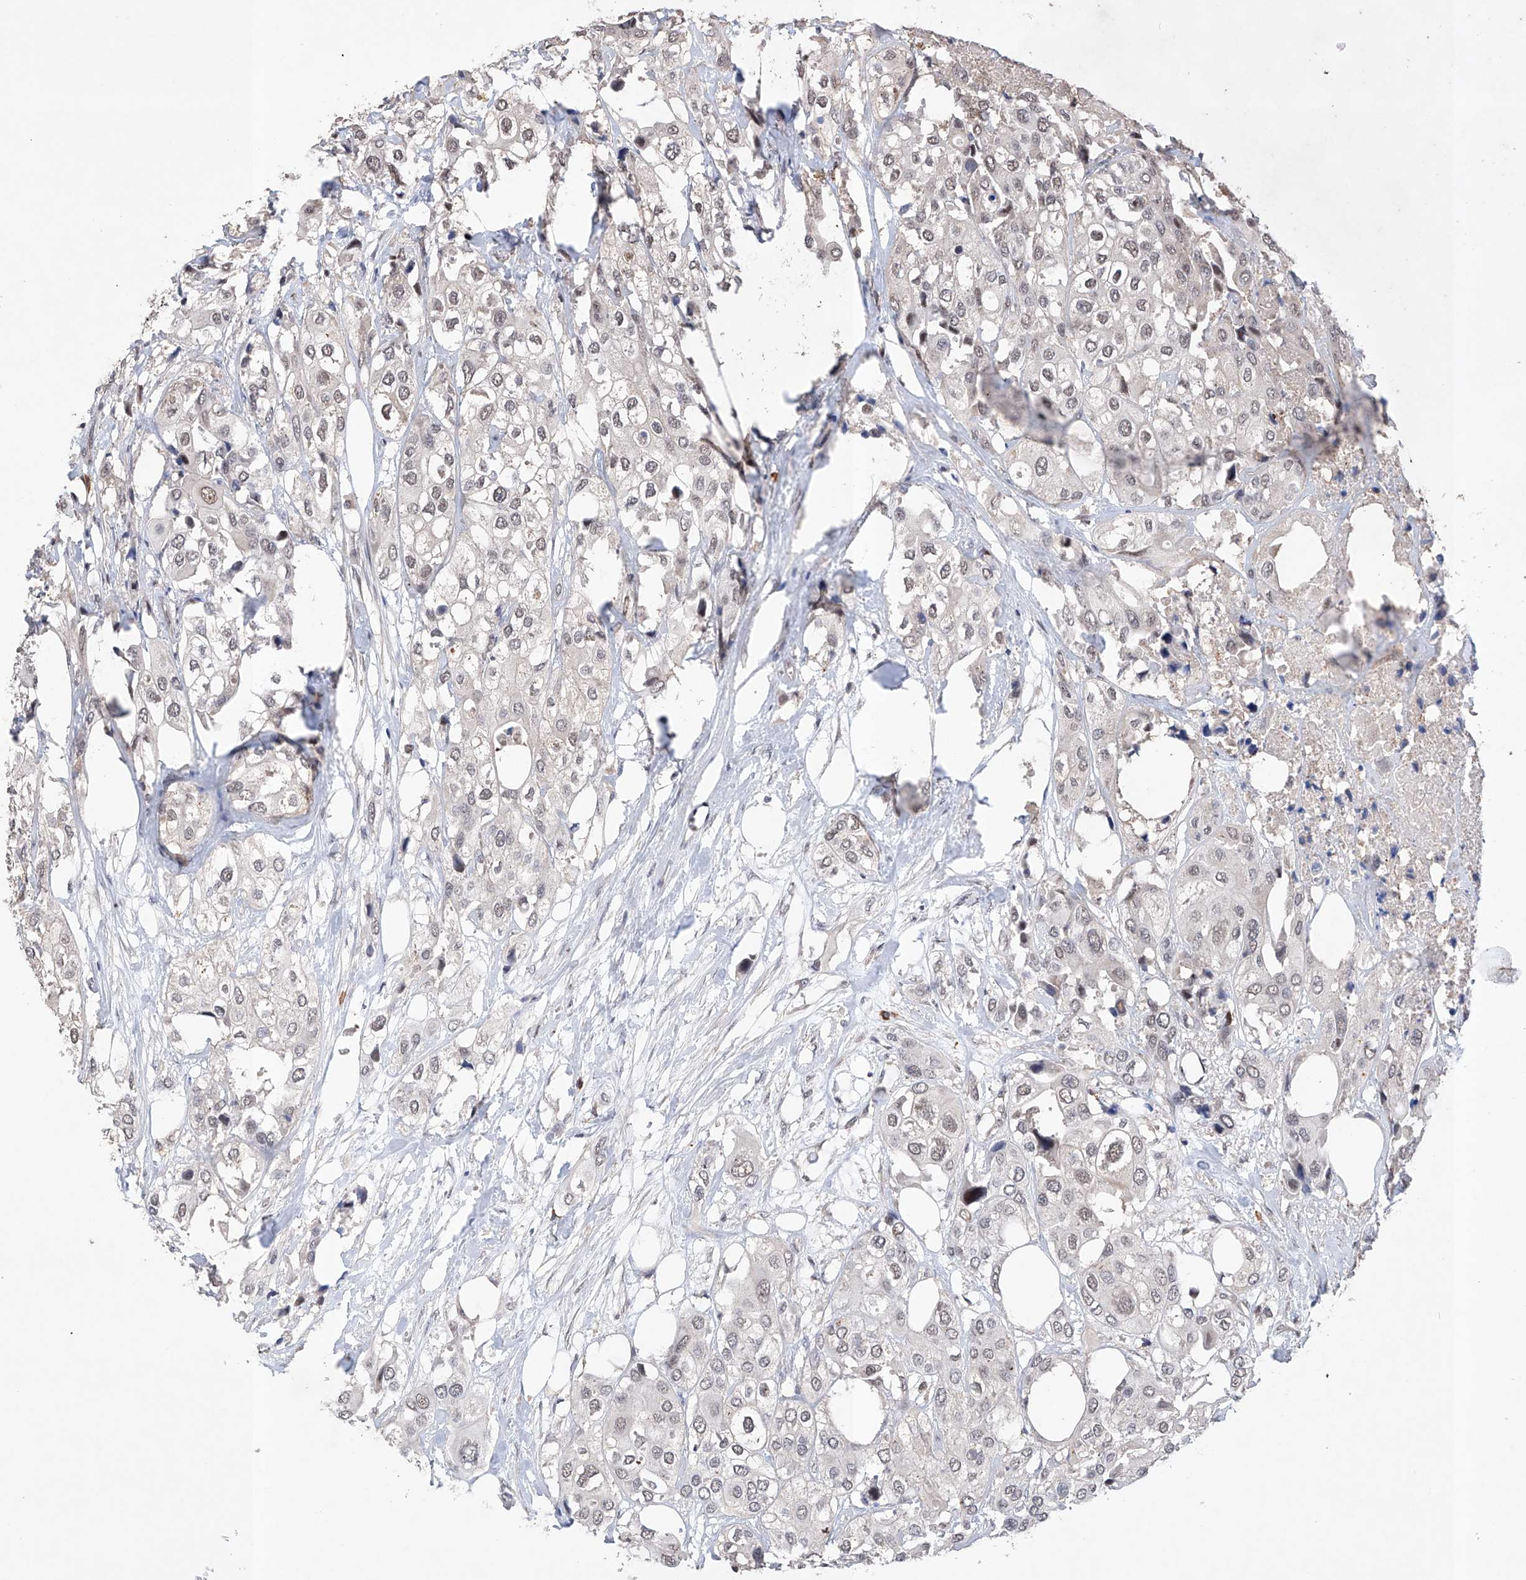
{"staining": {"intensity": "weak", "quantity": "25%-75%", "location": "nuclear"}, "tissue": "urothelial cancer", "cell_type": "Tumor cells", "image_type": "cancer", "snomed": [{"axis": "morphology", "description": "Urothelial carcinoma, High grade"}, {"axis": "topography", "description": "Urinary bladder"}], "caption": "Immunohistochemistry (IHC) staining of urothelial cancer, which shows low levels of weak nuclear staining in about 25%-75% of tumor cells indicating weak nuclear protein positivity. The staining was performed using DAB (brown) for protein detection and nuclei were counterstained in hematoxylin (blue).", "gene": "AFG1L", "patient": {"sex": "male", "age": 64}}